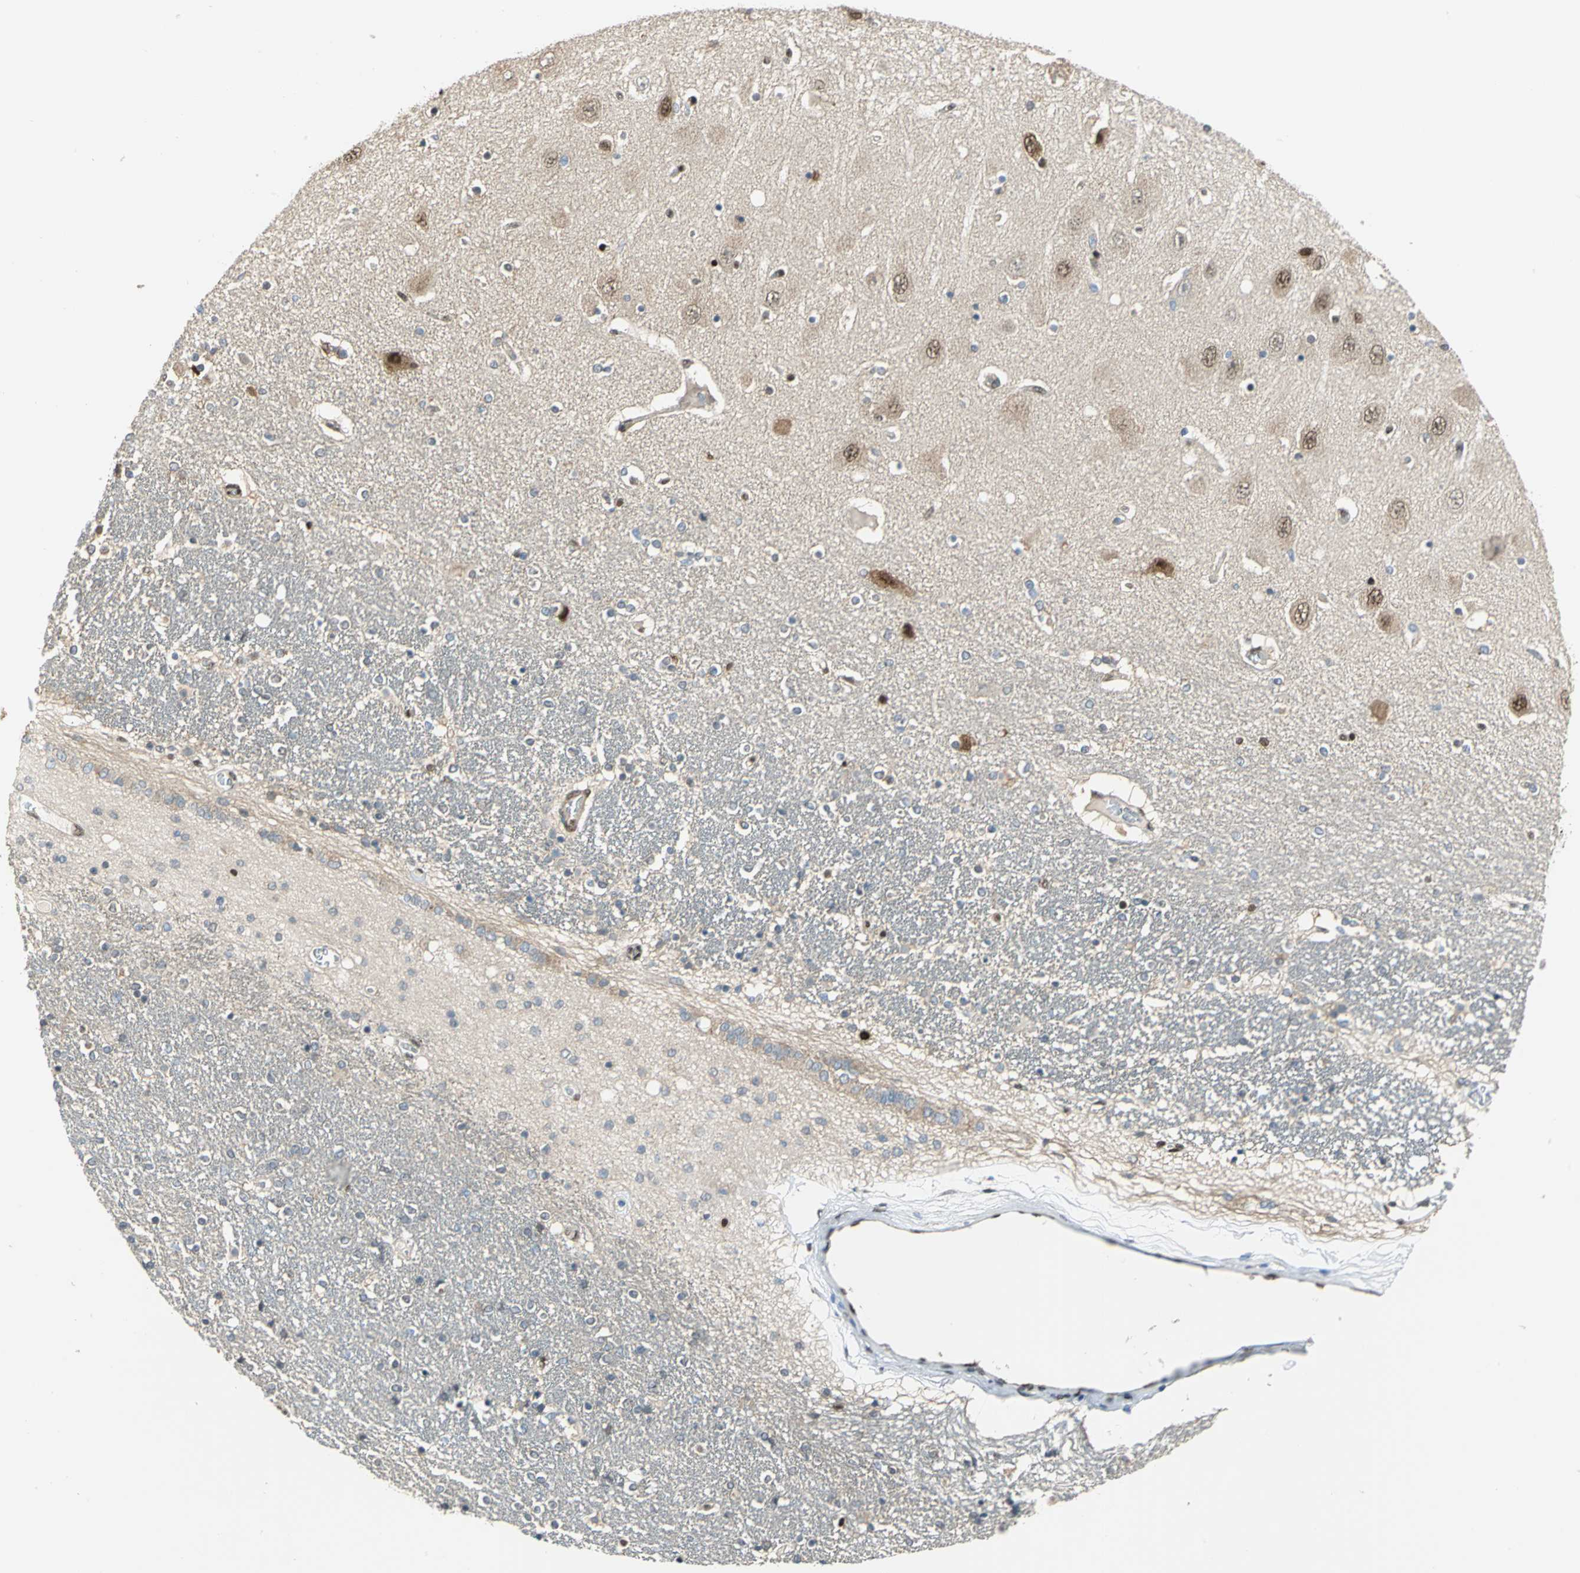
{"staining": {"intensity": "weak", "quantity": "25%-75%", "location": "cytoplasmic/membranous,nuclear"}, "tissue": "hippocampus", "cell_type": "Glial cells", "image_type": "normal", "snomed": [{"axis": "morphology", "description": "Normal tissue, NOS"}, {"axis": "topography", "description": "Hippocampus"}], "caption": "Hippocampus stained with DAB (3,3'-diaminobenzidine) immunohistochemistry displays low levels of weak cytoplasmic/membranous,nuclear positivity in about 25%-75% of glial cells.", "gene": "RBFOX2", "patient": {"sex": "female", "age": 54}}